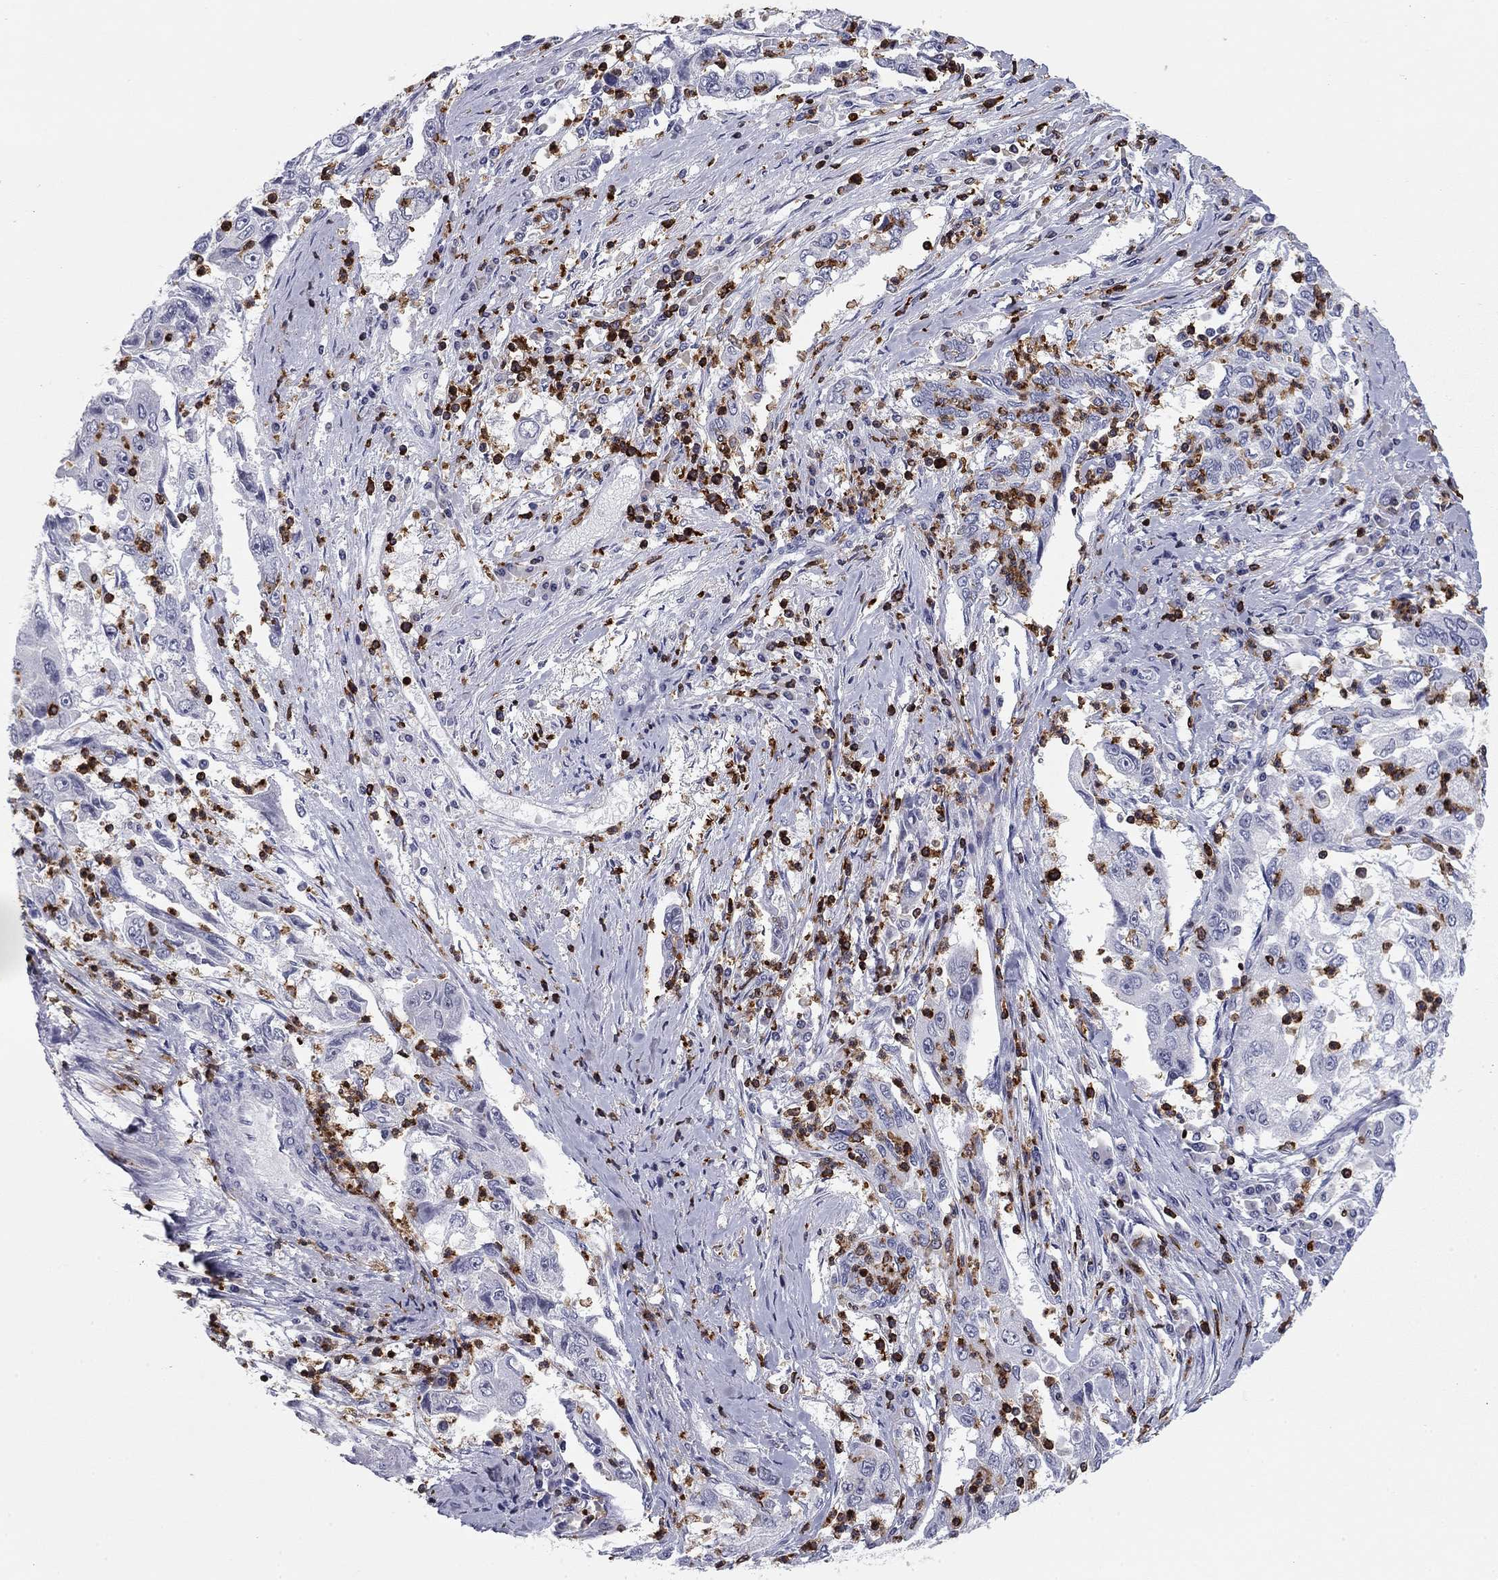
{"staining": {"intensity": "negative", "quantity": "none", "location": "none"}, "tissue": "cervical cancer", "cell_type": "Tumor cells", "image_type": "cancer", "snomed": [{"axis": "morphology", "description": "Squamous cell carcinoma, NOS"}, {"axis": "topography", "description": "Cervix"}], "caption": "The photomicrograph displays no significant expression in tumor cells of cervical cancer. Nuclei are stained in blue.", "gene": "ARHGAP27", "patient": {"sex": "female", "age": 36}}